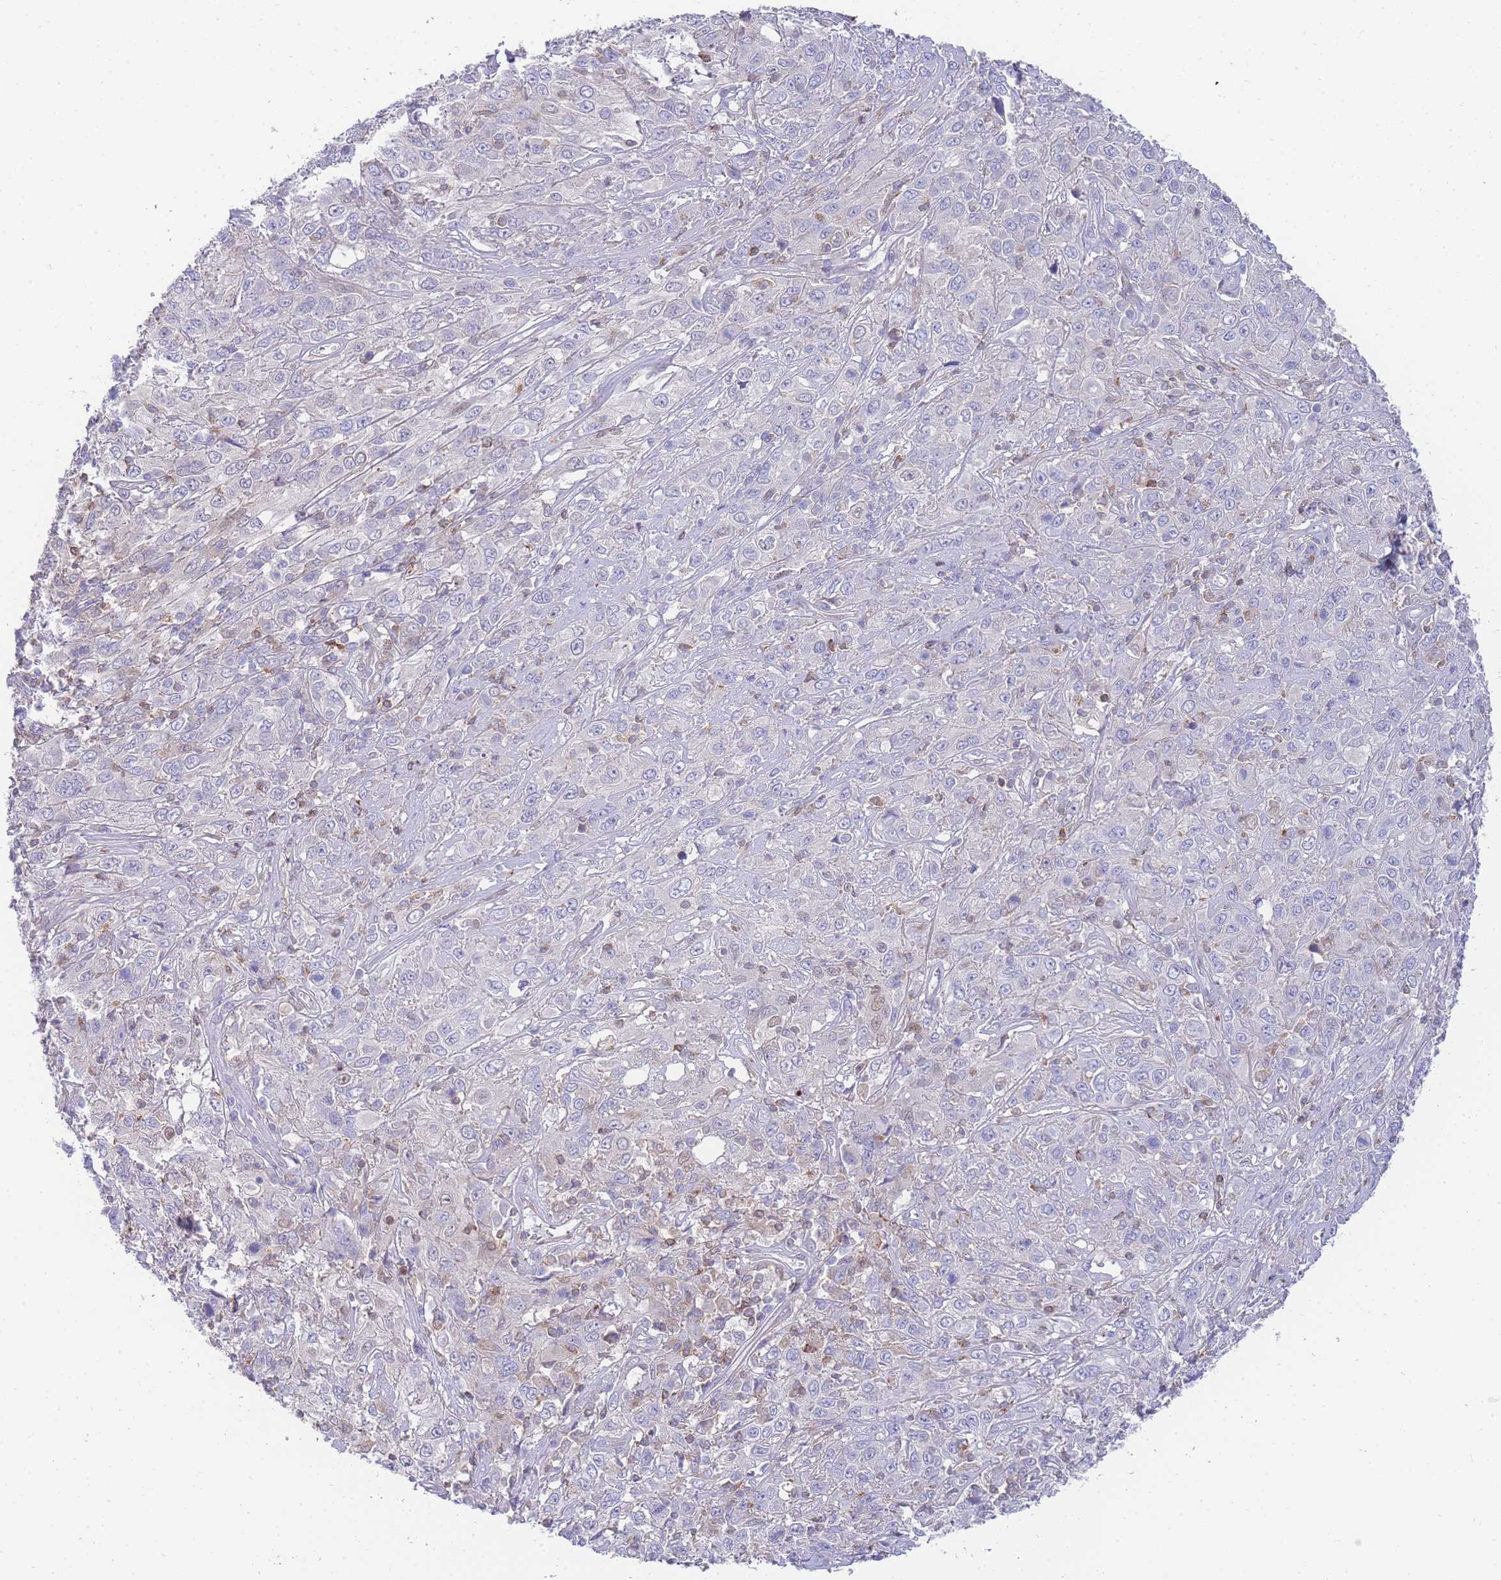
{"staining": {"intensity": "negative", "quantity": "none", "location": "none"}, "tissue": "cervical cancer", "cell_type": "Tumor cells", "image_type": "cancer", "snomed": [{"axis": "morphology", "description": "Squamous cell carcinoma, NOS"}, {"axis": "topography", "description": "Cervix"}], "caption": "An IHC micrograph of squamous cell carcinoma (cervical) is shown. There is no staining in tumor cells of squamous cell carcinoma (cervical). The staining was performed using DAB to visualize the protein expression in brown, while the nuclei were stained in blue with hematoxylin (Magnification: 20x).", "gene": "FBN3", "patient": {"sex": "female", "age": 46}}